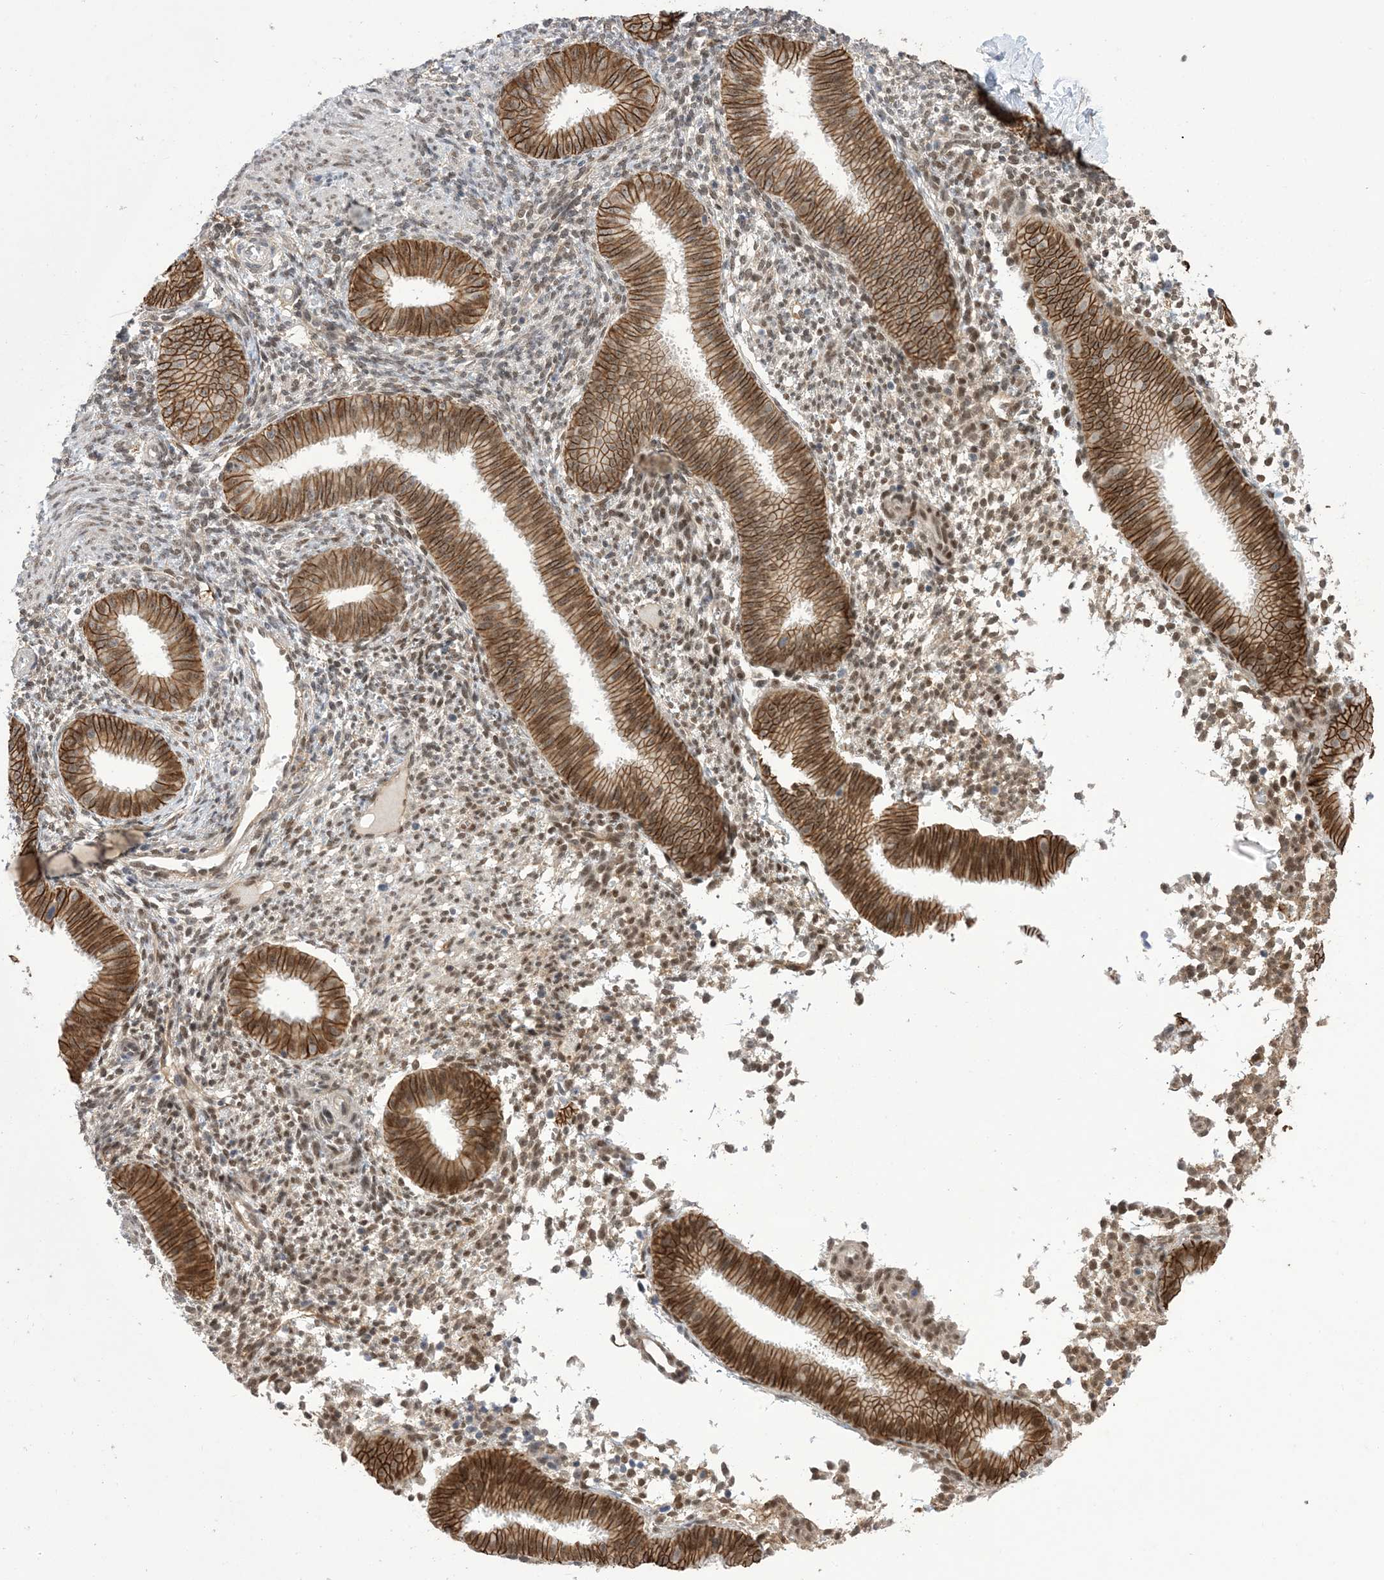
{"staining": {"intensity": "moderate", "quantity": "25%-75%", "location": "nuclear"}, "tissue": "endometrium", "cell_type": "Cells in endometrial stroma", "image_type": "normal", "snomed": [{"axis": "morphology", "description": "Normal tissue, NOS"}, {"axis": "topography", "description": "Uterus"}, {"axis": "topography", "description": "Endometrium"}], "caption": "Immunohistochemistry histopathology image of benign human endometrium stained for a protein (brown), which displays medium levels of moderate nuclear expression in about 25%-75% of cells in endometrial stroma.", "gene": "ZNF8", "patient": {"sex": "female", "age": 48}}